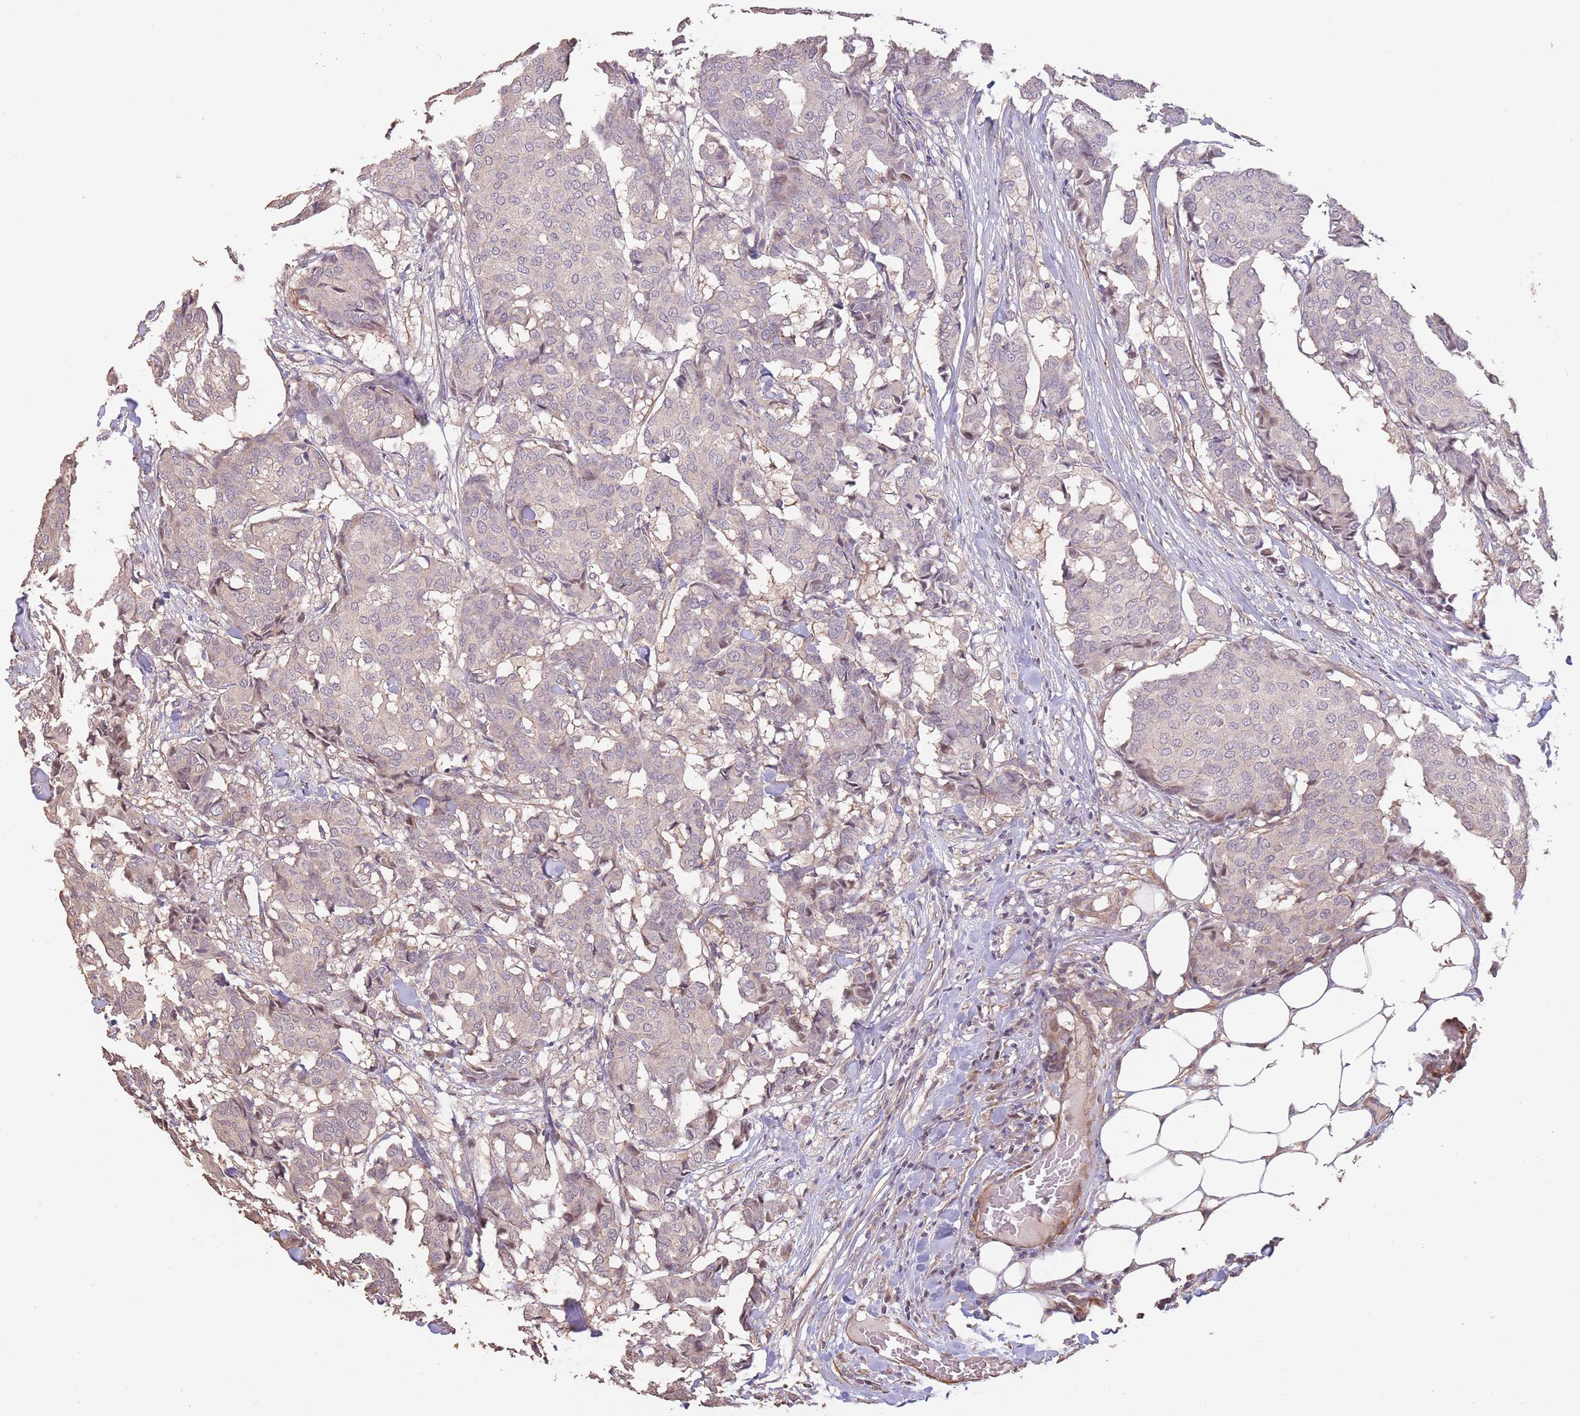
{"staining": {"intensity": "negative", "quantity": "none", "location": "none"}, "tissue": "breast cancer", "cell_type": "Tumor cells", "image_type": "cancer", "snomed": [{"axis": "morphology", "description": "Duct carcinoma"}, {"axis": "topography", "description": "Breast"}], "caption": "An image of human intraductal carcinoma (breast) is negative for staining in tumor cells.", "gene": "NLRC4", "patient": {"sex": "female", "age": 75}}